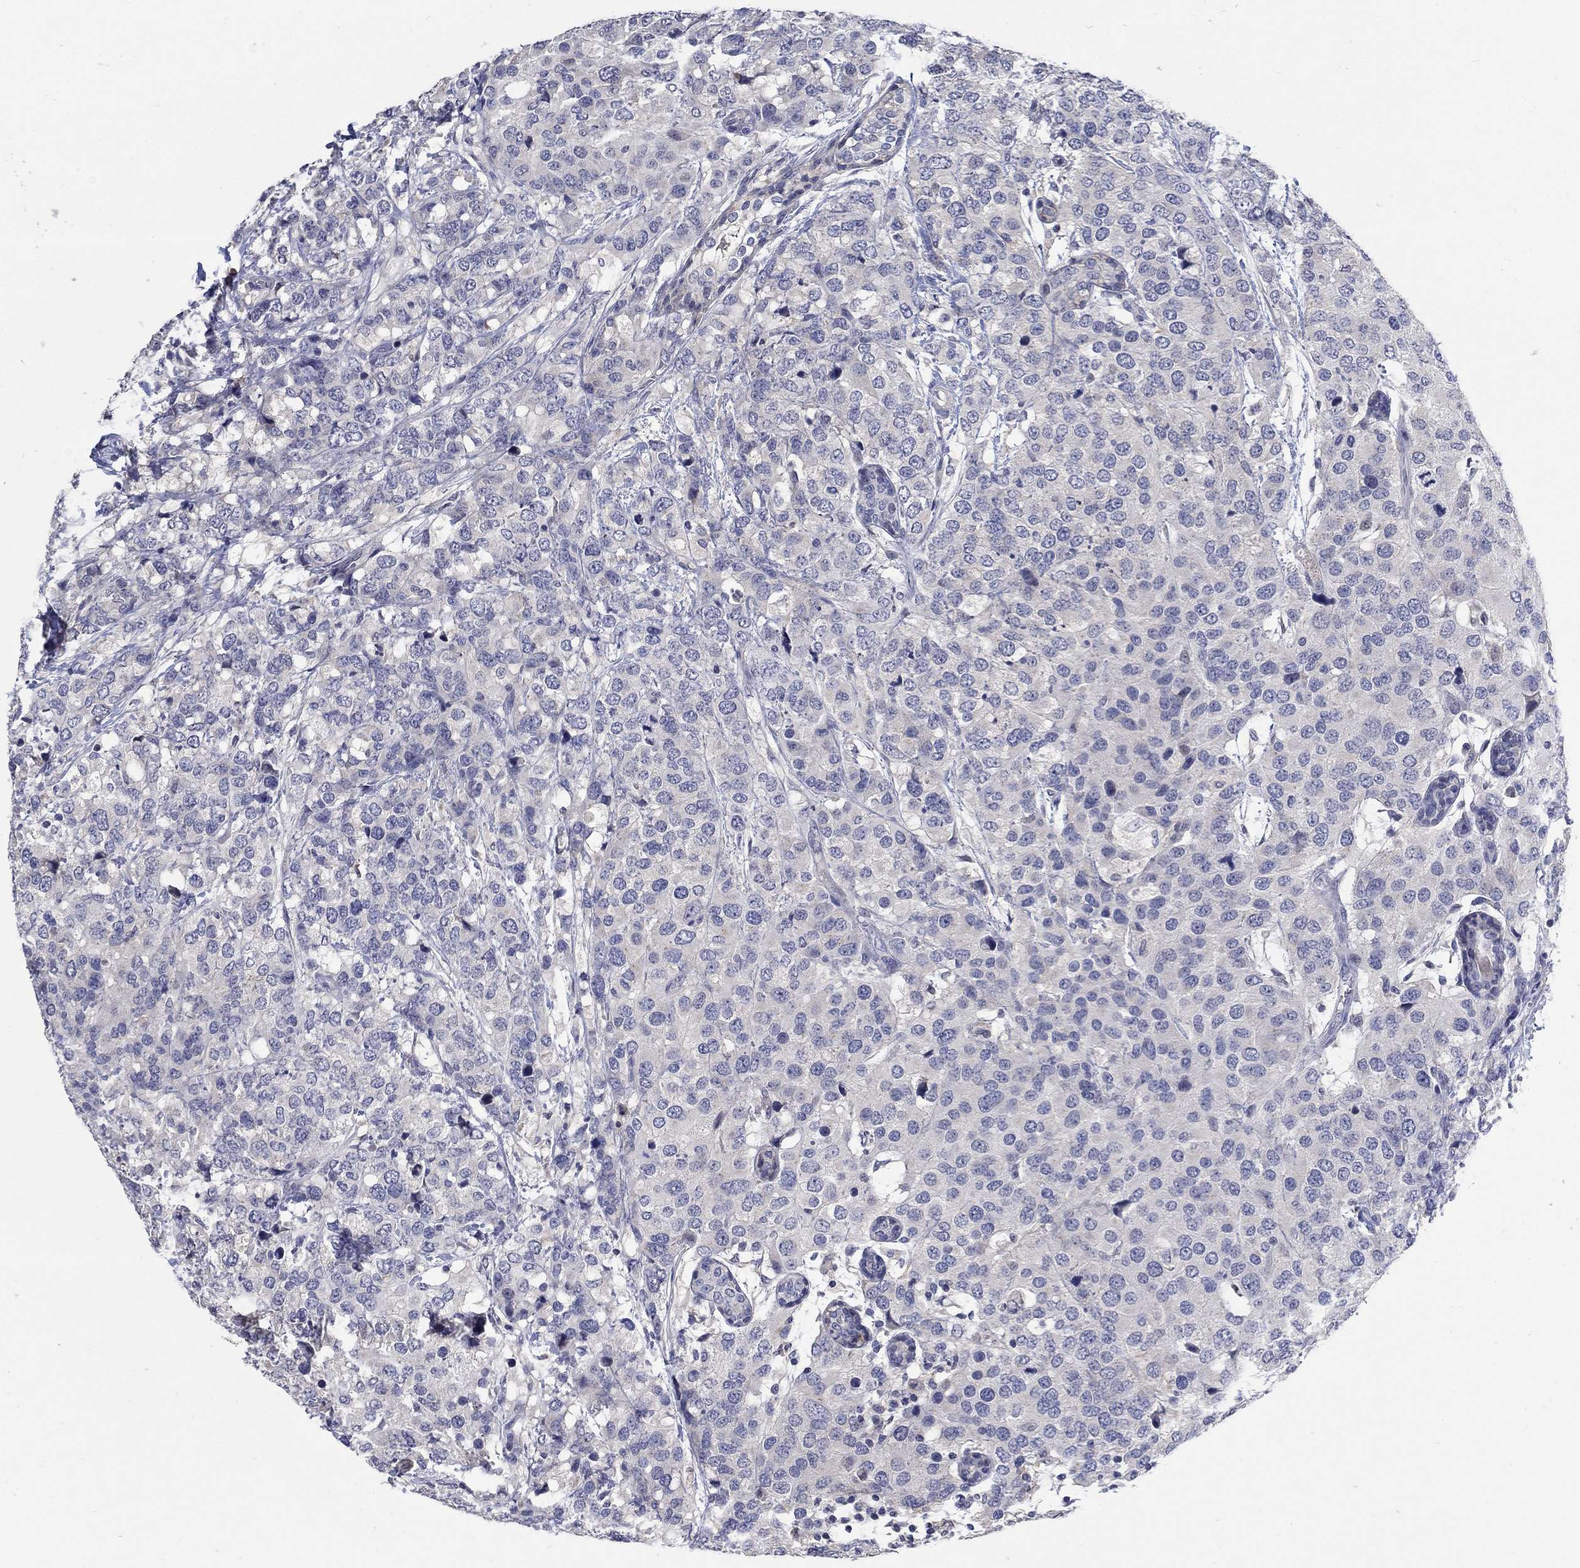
{"staining": {"intensity": "negative", "quantity": "none", "location": "none"}, "tissue": "breast cancer", "cell_type": "Tumor cells", "image_type": "cancer", "snomed": [{"axis": "morphology", "description": "Lobular carcinoma"}, {"axis": "topography", "description": "Breast"}], "caption": "Tumor cells show no significant protein expression in lobular carcinoma (breast).", "gene": "CETN1", "patient": {"sex": "female", "age": 59}}